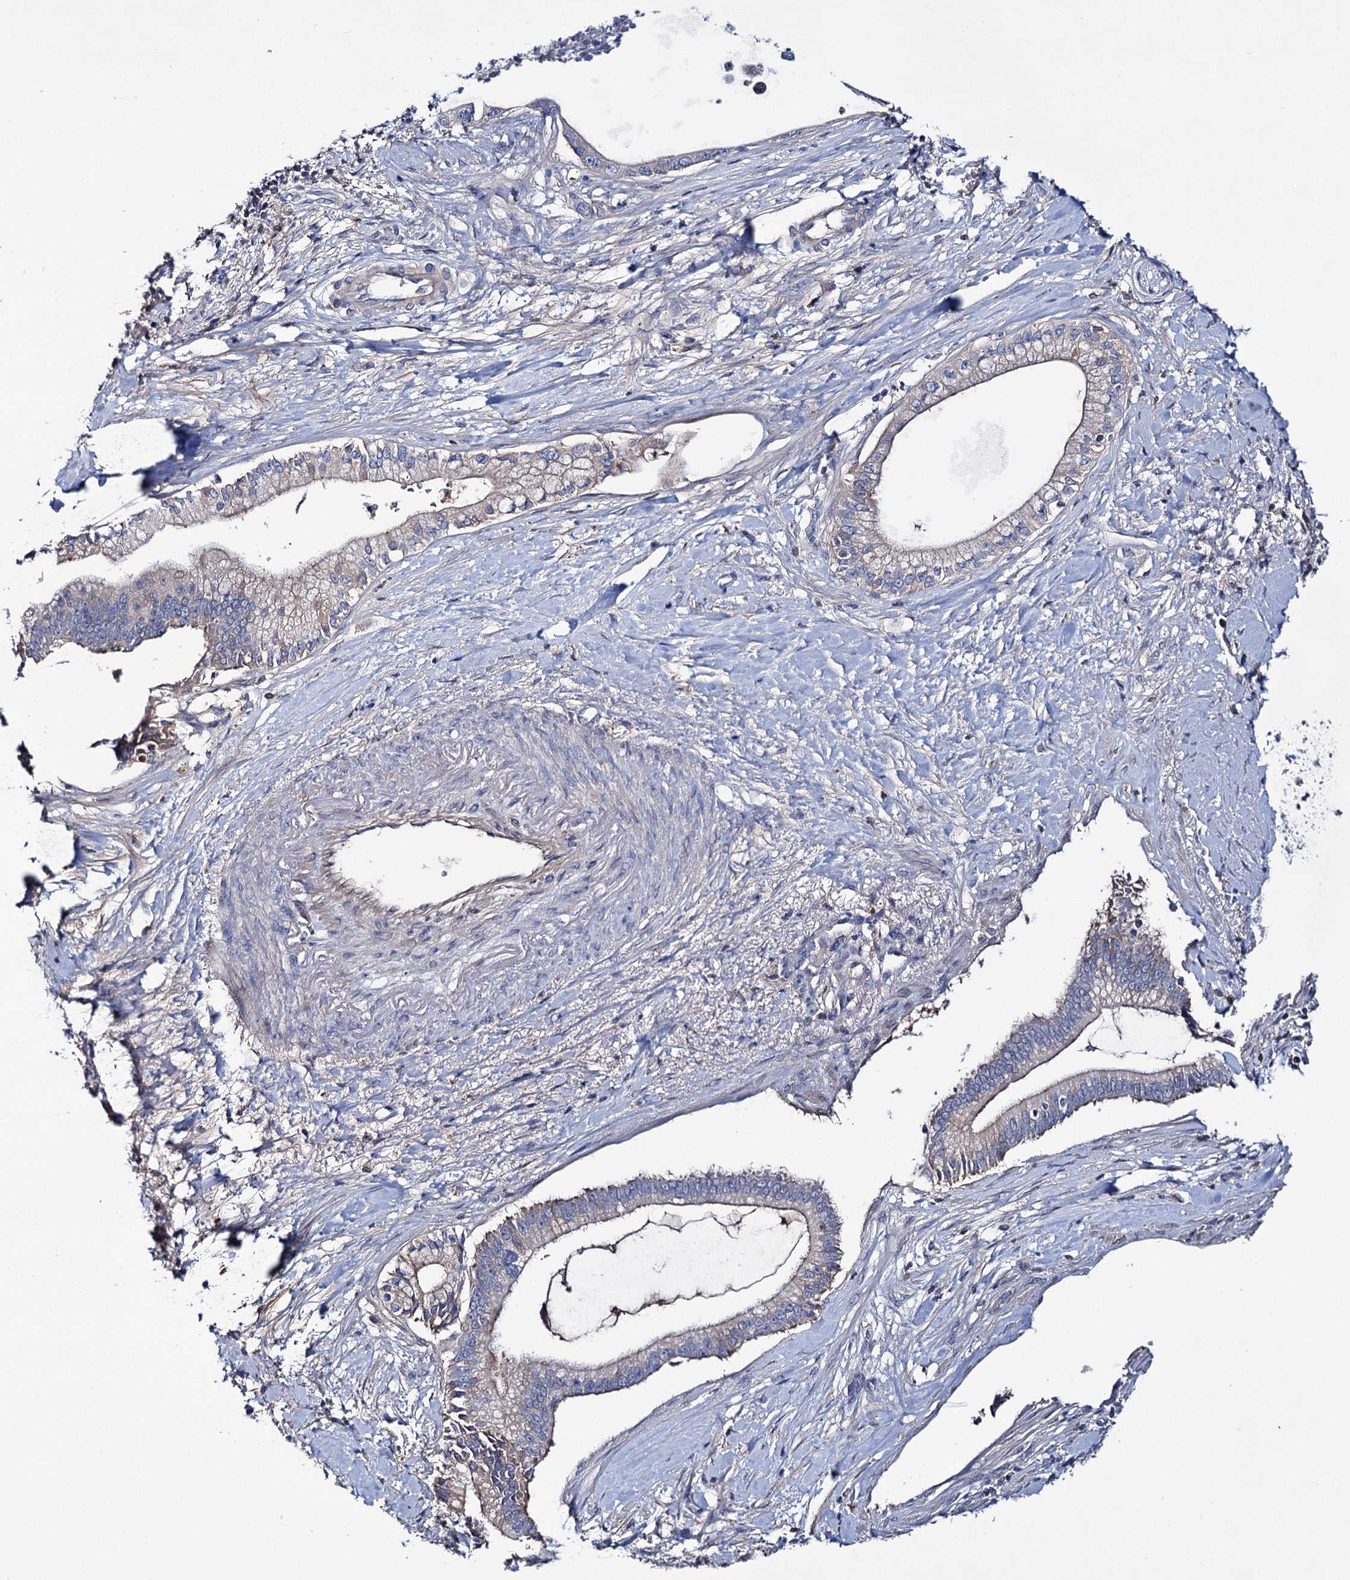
{"staining": {"intensity": "weak", "quantity": "<25%", "location": "cytoplasmic/membranous"}, "tissue": "pancreatic cancer", "cell_type": "Tumor cells", "image_type": "cancer", "snomed": [{"axis": "morphology", "description": "Adenocarcinoma, NOS"}, {"axis": "topography", "description": "Pancreas"}], "caption": "Tumor cells are negative for brown protein staining in pancreatic cancer.", "gene": "PPP1R32", "patient": {"sex": "male", "age": 68}}